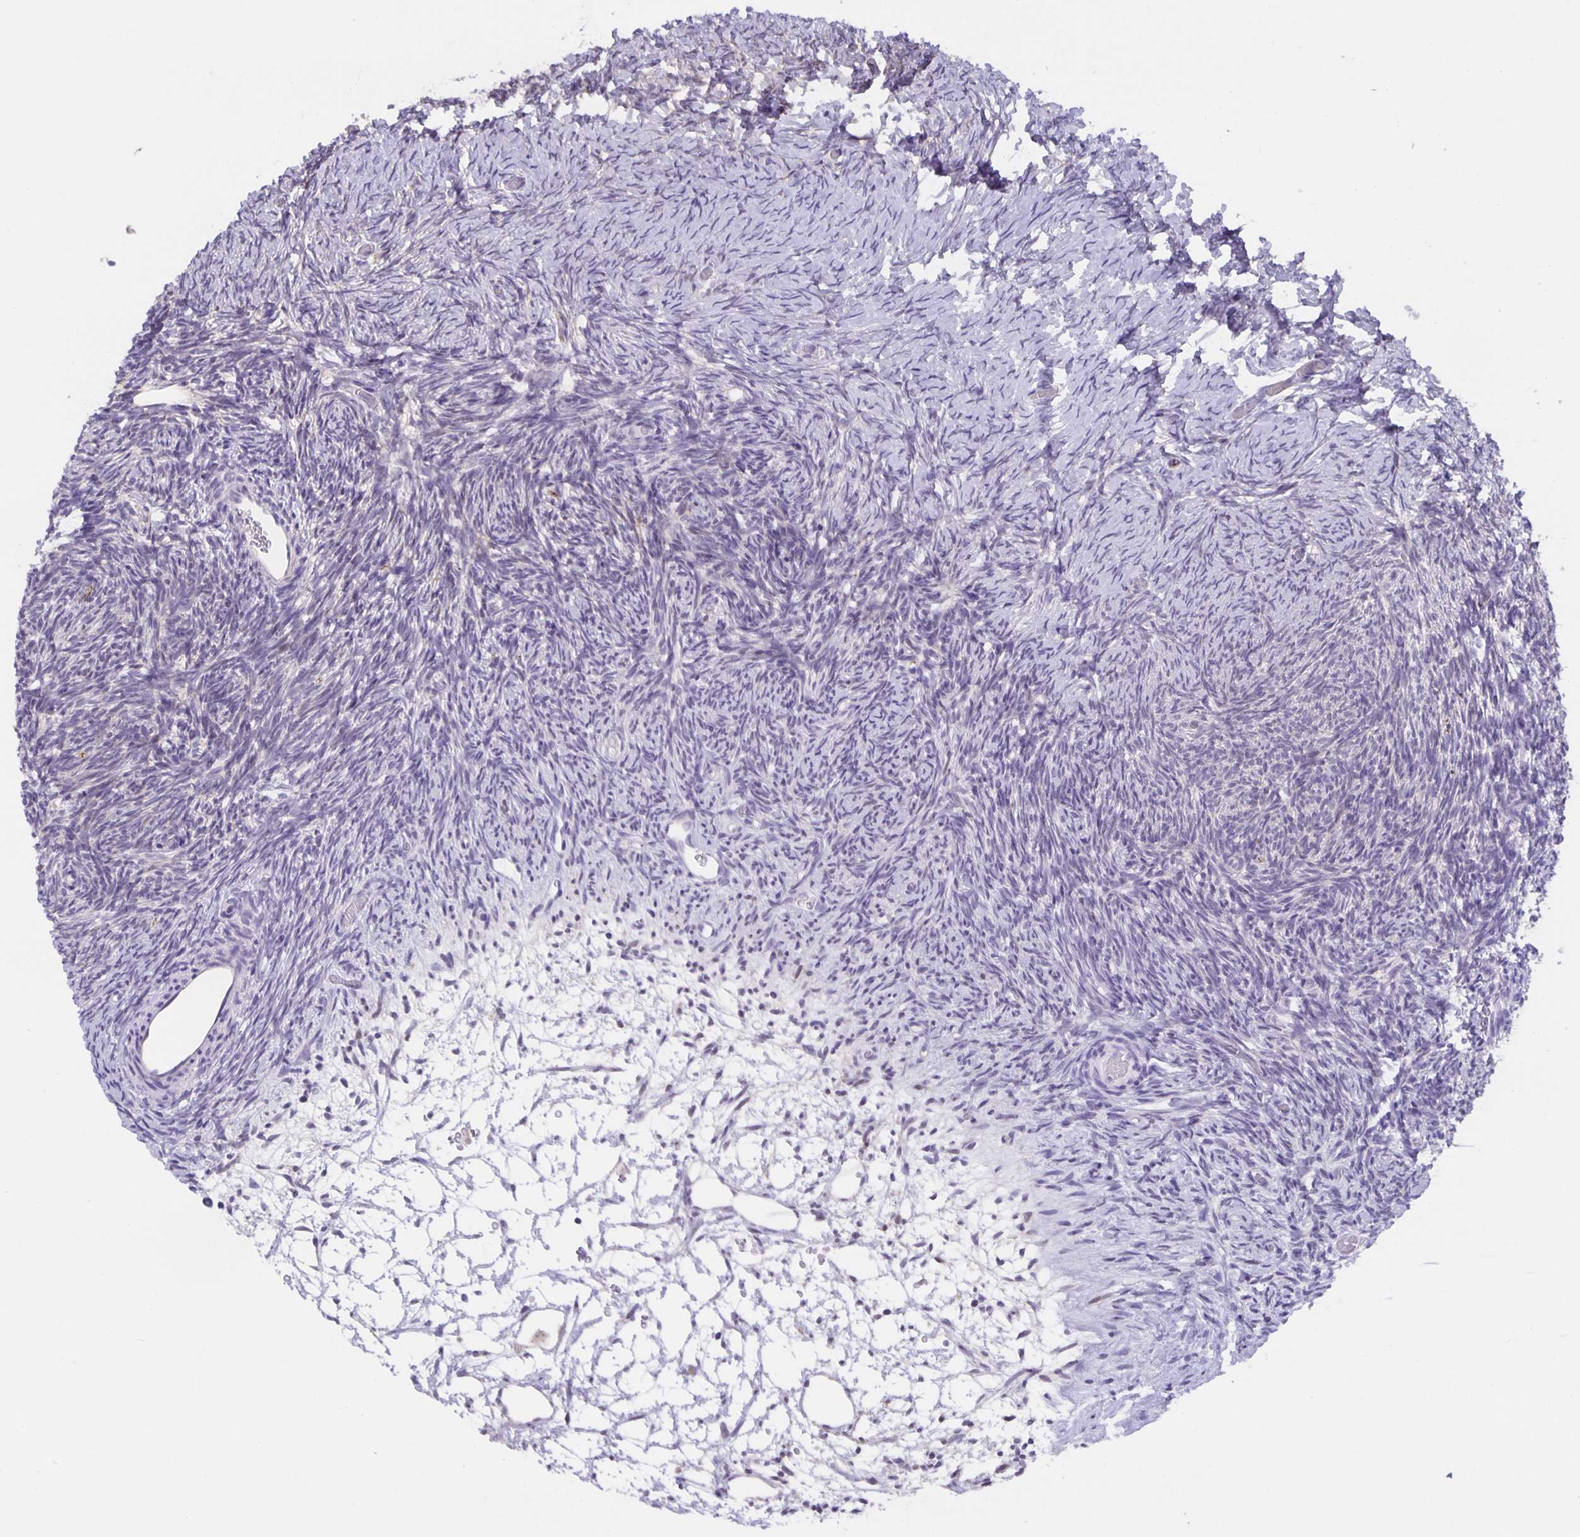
{"staining": {"intensity": "negative", "quantity": "none", "location": "none"}, "tissue": "ovary", "cell_type": "Ovarian stroma cells", "image_type": "normal", "snomed": [{"axis": "morphology", "description": "Normal tissue, NOS"}, {"axis": "topography", "description": "Ovary"}], "caption": "Immunohistochemistry histopathology image of benign ovary: human ovary stained with DAB (3,3'-diaminobenzidine) shows no significant protein positivity in ovarian stroma cells. (Brightfield microscopy of DAB (3,3'-diaminobenzidine) immunohistochemistry (IHC) at high magnification).", "gene": "MARCHF6", "patient": {"sex": "female", "age": 39}}